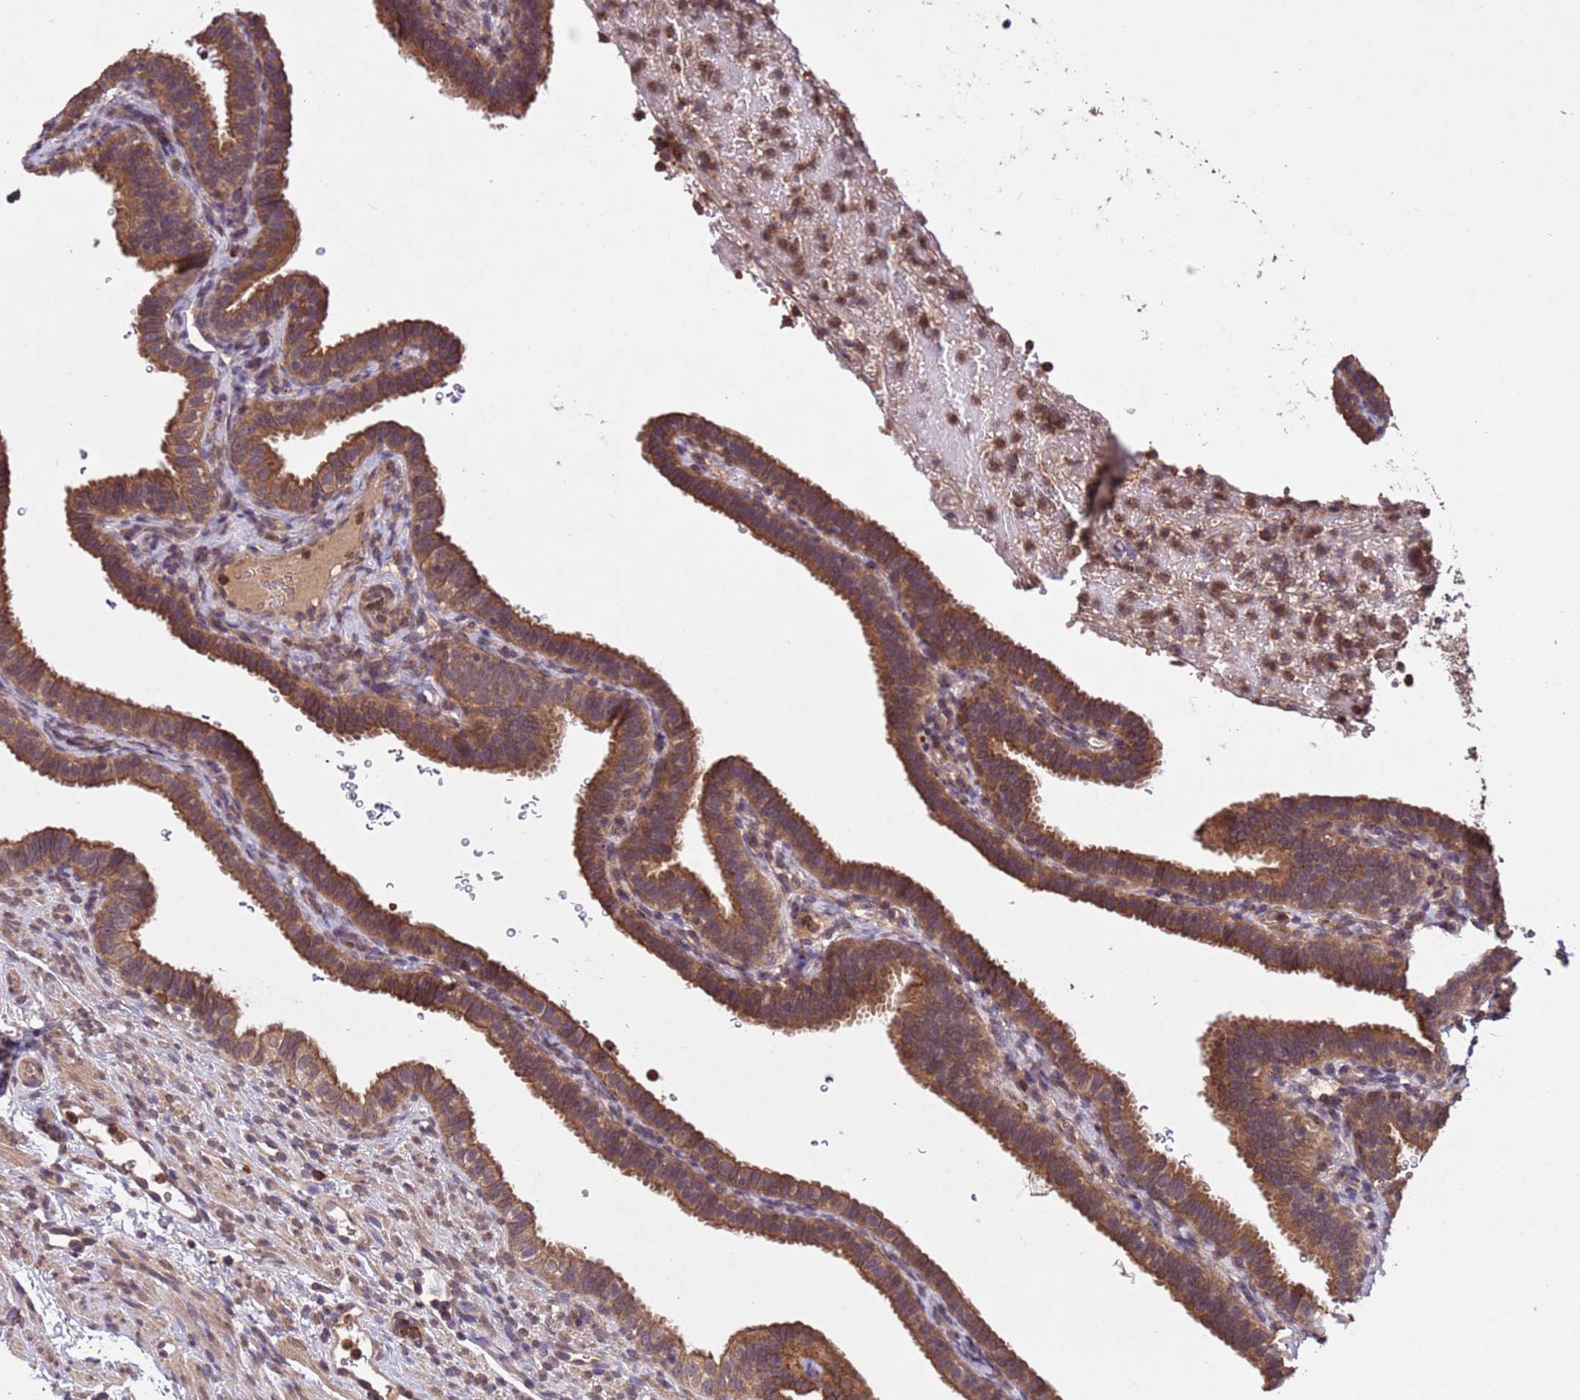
{"staining": {"intensity": "moderate", "quantity": ">75%", "location": "cytoplasmic/membranous"}, "tissue": "fallopian tube", "cell_type": "Glandular cells", "image_type": "normal", "snomed": [{"axis": "morphology", "description": "Normal tissue, NOS"}, {"axis": "topography", "description": "Fallopian tube"}], "caption": "Benign fallopian tube exhibits moderate cytoplasmic/membranous positivity in approximately >75% of glandular cells, visualized by immunohistochemistry. Nuclei are stained in blue.", "gene": "FASTKD1", "patient": {"sex": "female", "age": 41}}